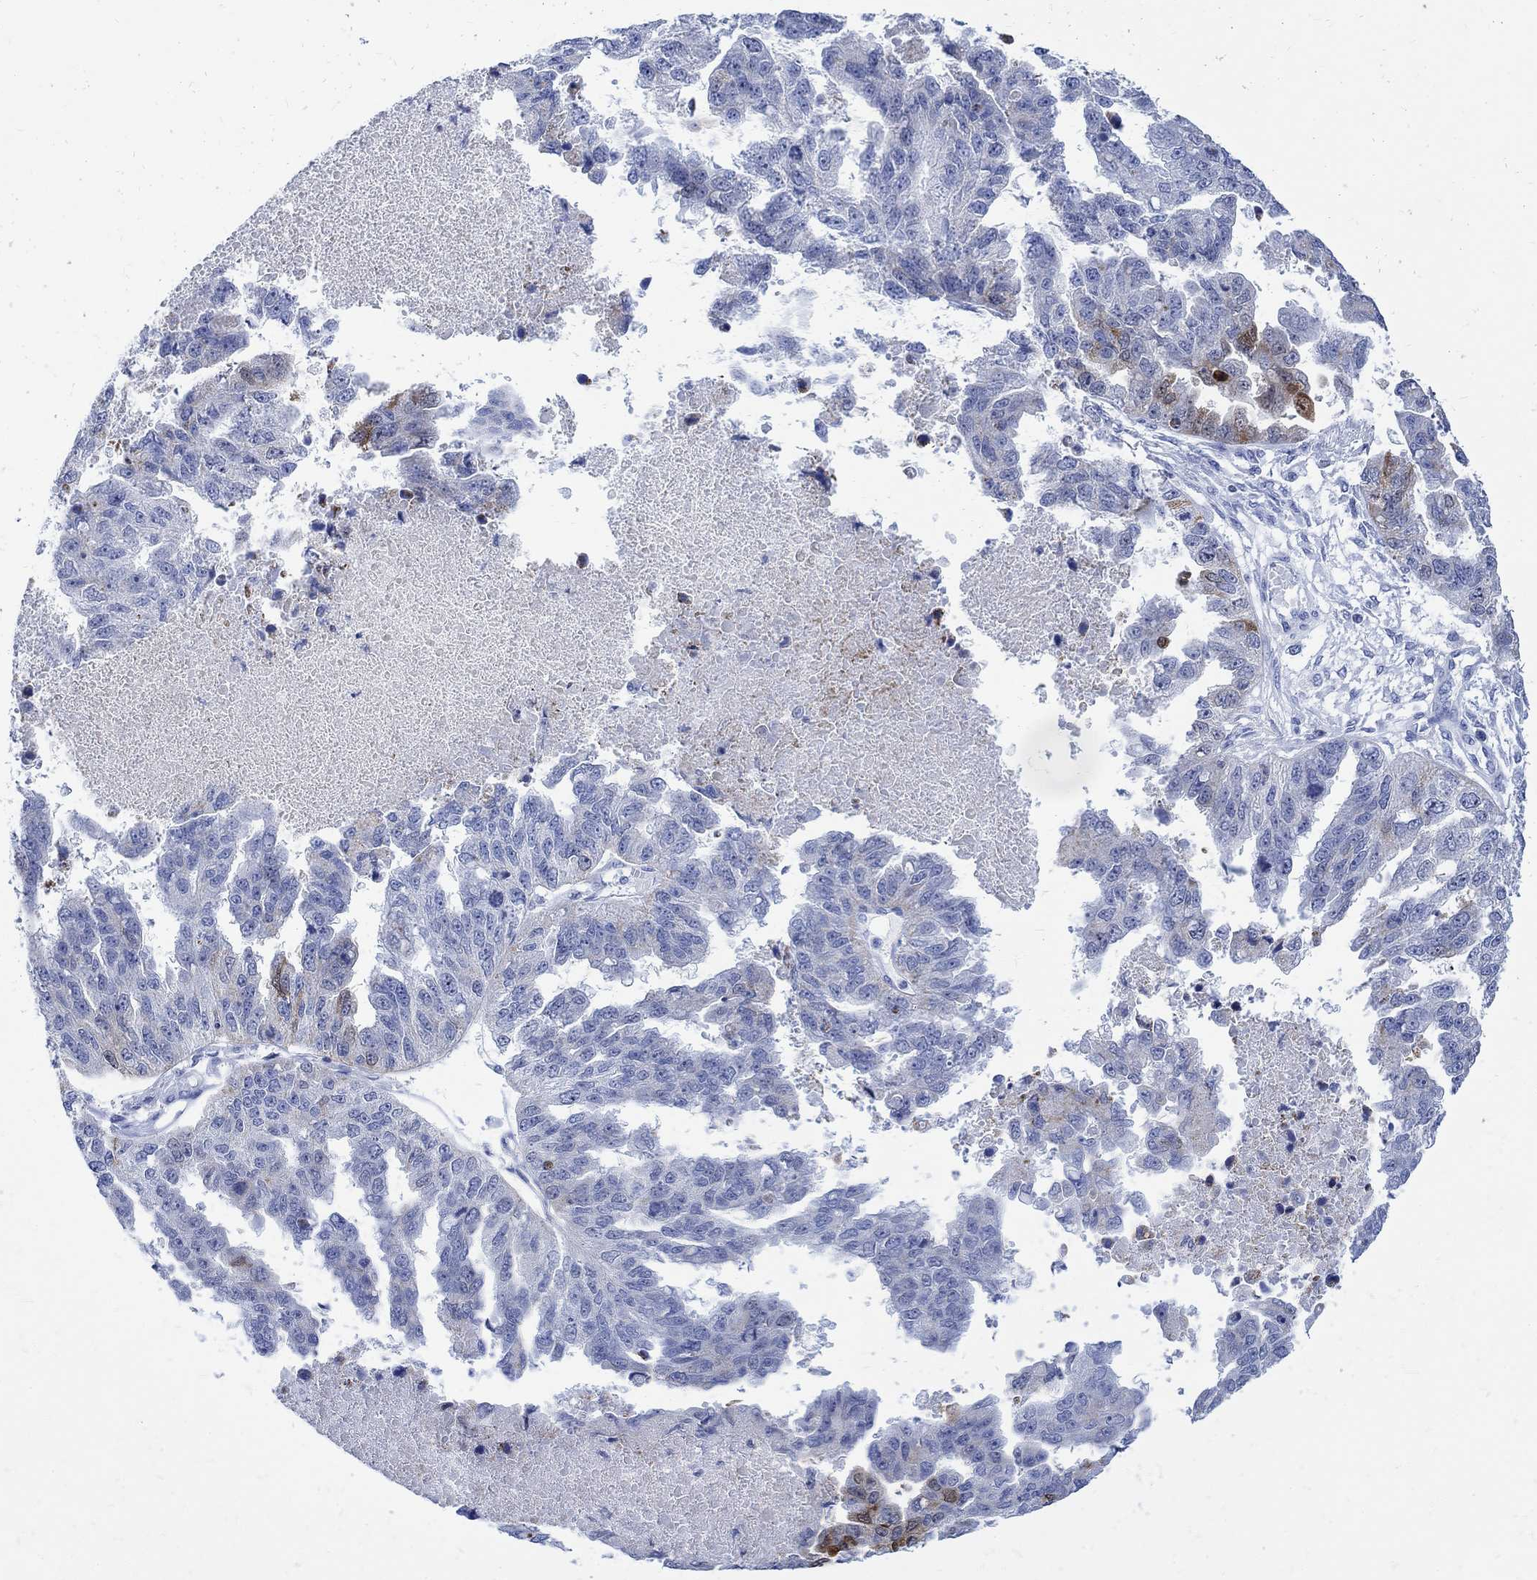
{"staining": {"intensity": "strong", "quantity": "<25%", "location": "cytoplasmic/membranous"}, "tissue": "ovarian cancer", "cell_type": "Tumor cells", "image_type": "cancer", "snomed": [{"axis": "morphology", "description": "Cystadenocarcinoma, serous, NOS"}, {"axis": "topography", "description": "Ovary"}], "caption": "Tumor cells show strong cytoplasmic/membranous positivity in about <25% of cells in ovarian cancer (serous cystadenocarcinoma). The staining was performed using DAB (3,3'-diaminobenzidine), with brown indicating positive protein expression. Nuclei are stained blue with hematoxylin.", "gene": "CPLX2", "patient": {"sex": "female", "age": 58}}